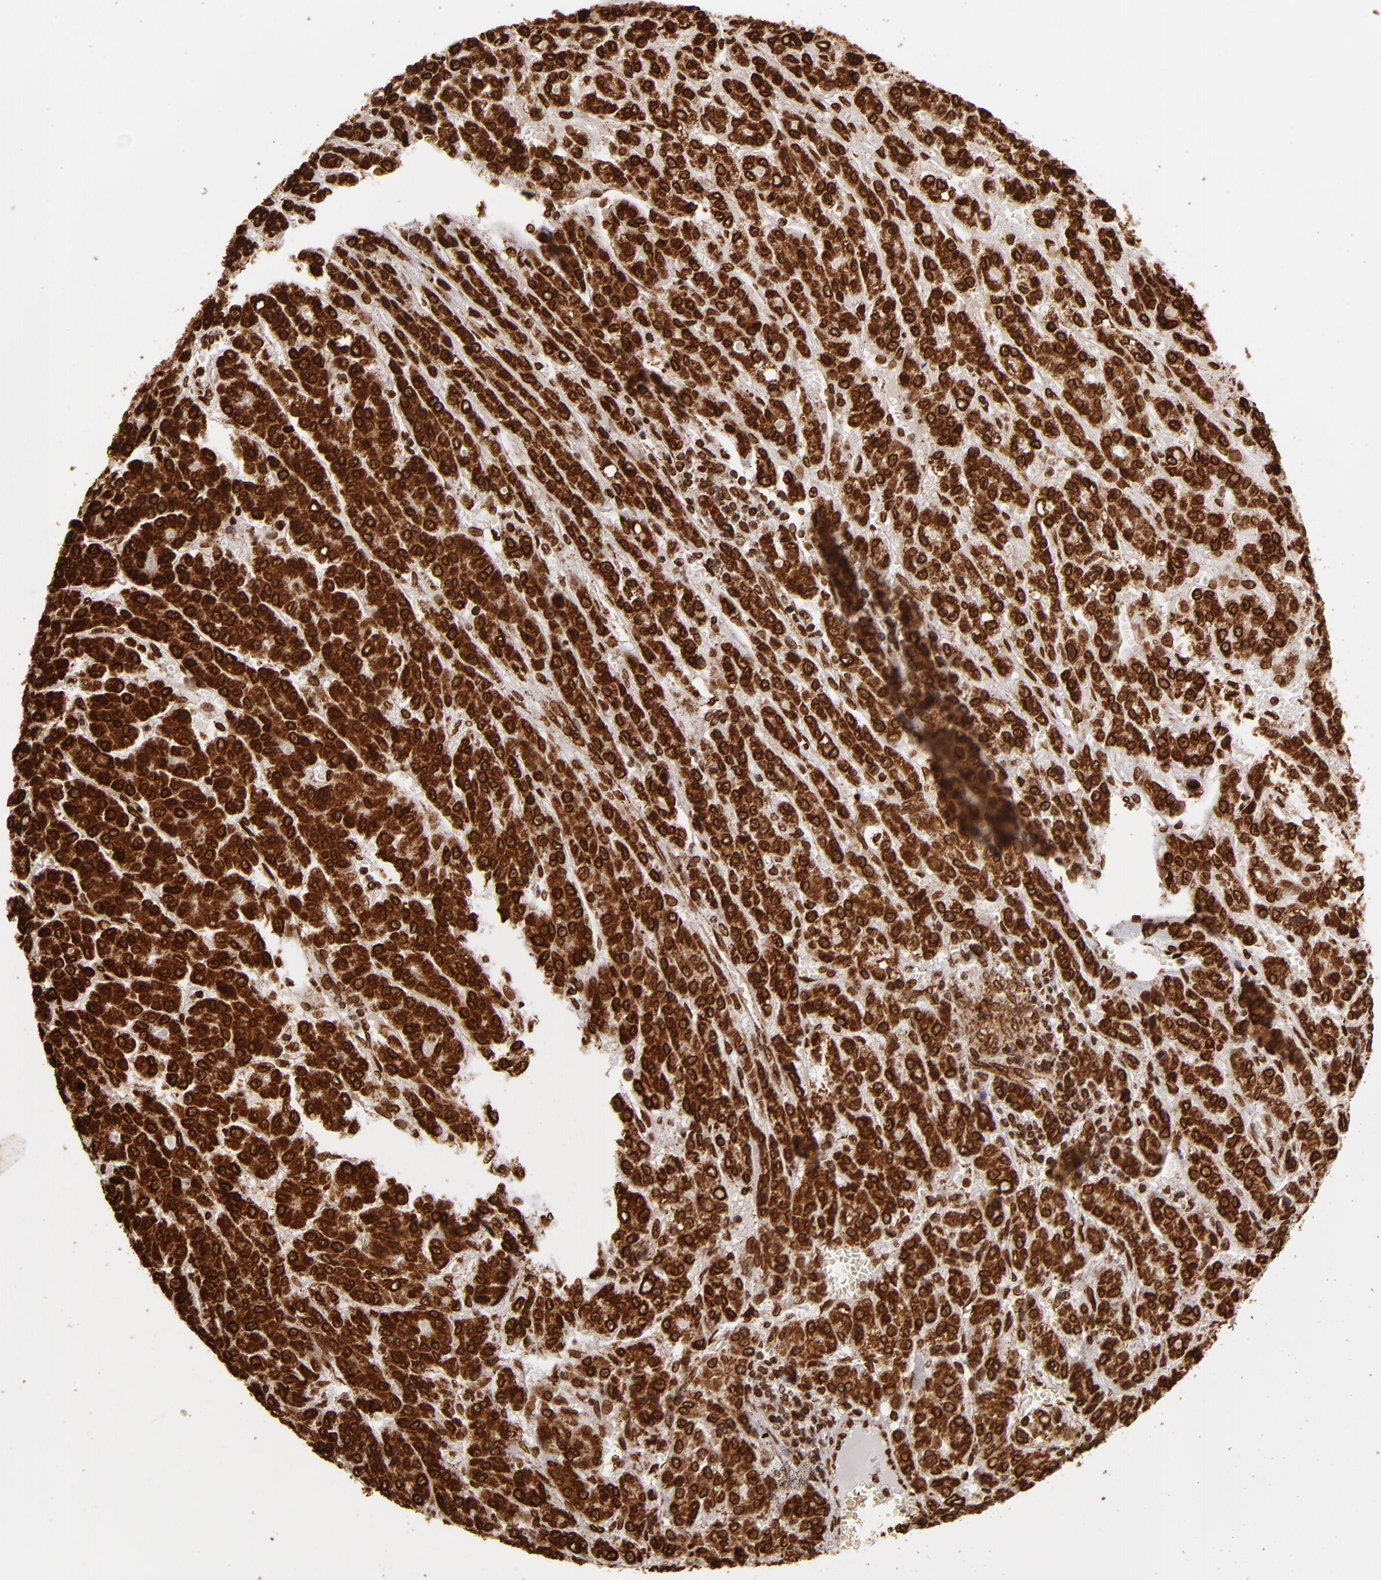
{"staining": {"intensity": "strong", "quantity": ">75%", "location": "cytoplasmic/membranous,nuclear"}, "tissue": "liver cancer", "cell_type": "Tumor cells", "image_type": "cancer", "snomed": [{"axis": "morphology", "description": "Carcinoma, Hepatocellular, NOS"}, {"axis": "topography", "description": "Liver"}], "caption": "Liver cancer (hepatocellular carcinoma) stained for a protein (brown) exhibits strong cytoplasmic/membranous and nuclear positive positivity in approximately >75% of tumor cells.", "gene": "CUL3", "patient": {"sex": "male", "age": 70}}